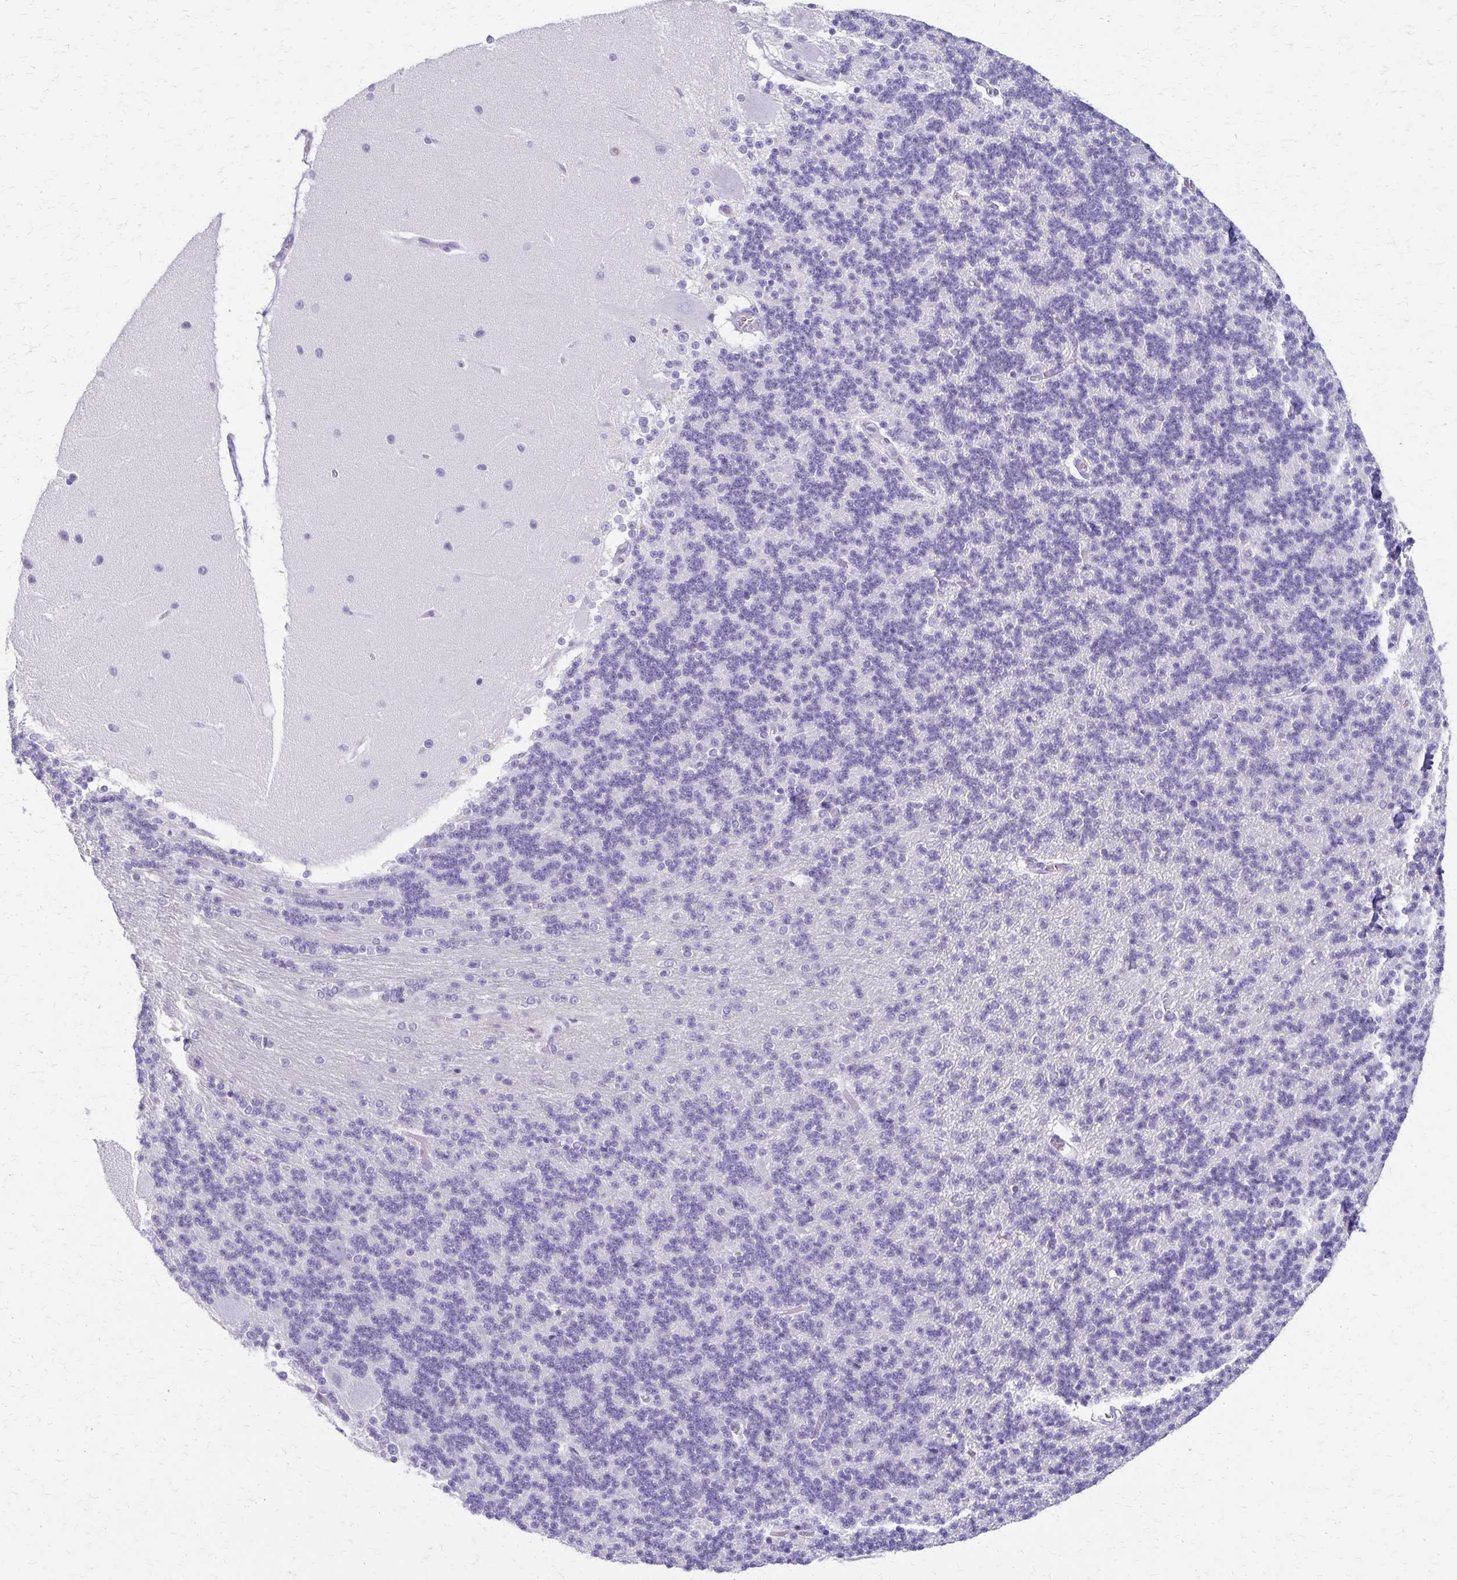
{"staining": {"intensity": "negative", "quantity": "none", "location": "none"}, "tissue": "cerebellum", "cell_type": "Cells in granular layer", "image_type": "normal", "snomed": [{"axis": "morphology", "description": "Normal tissue, NOS"}, {"axis": "topography", "description": "Cerebellum"}], "caption": "The image shows no significant positivity in cells in granular layer of cerebellum.", "gene": "ZSCAN5B", "patient": {"sex": "female", "age": 54}}